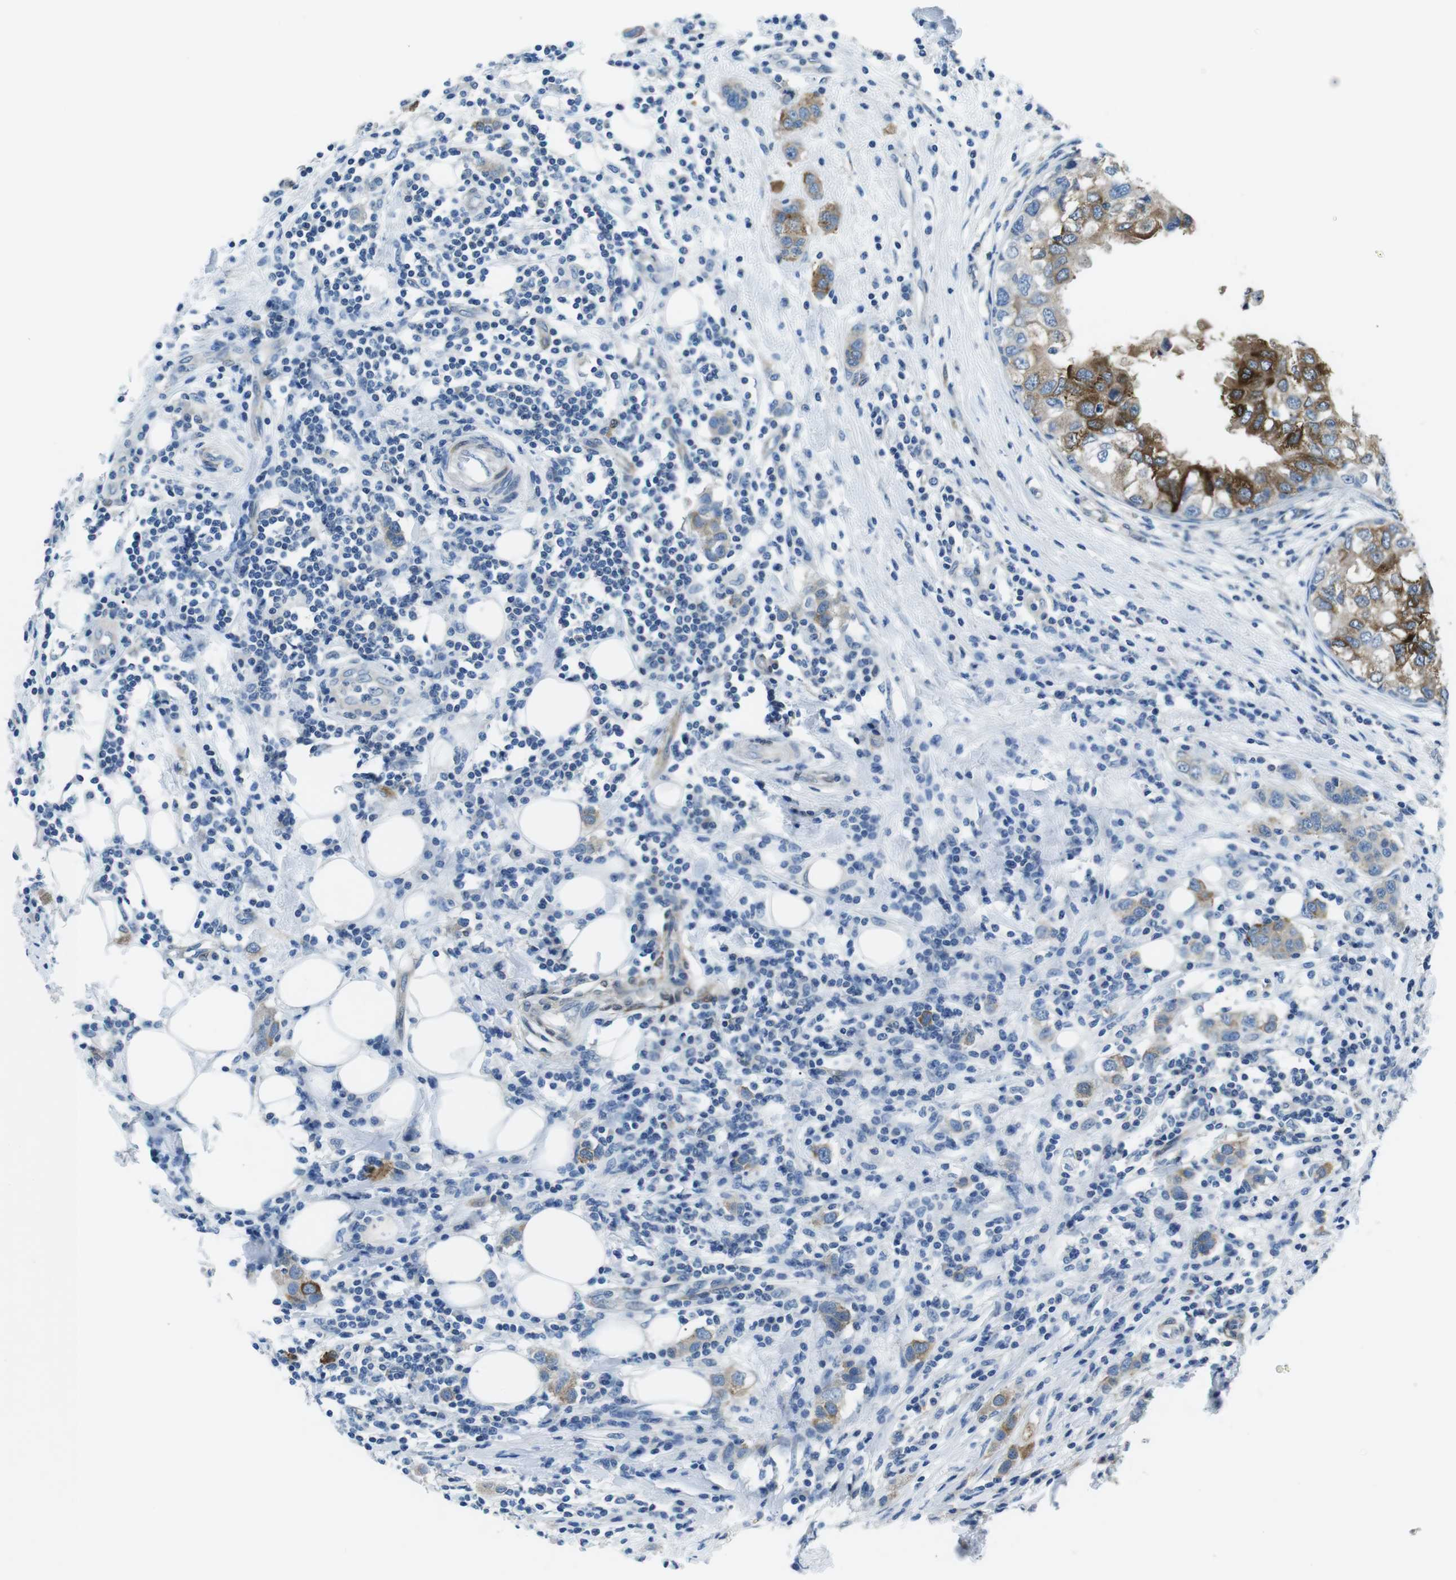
{"staining": {"intensity": "moderate", "quantity": "25%-75%", "location": "cytoplasmic/membranous"}, "tissue": "breast cancer", "cell_type": "Tumor cells", "image_type": "cancer", "snomed": [{"axis": "morphology", "description": "Duct carcinoma"}, {"axis": "topography", "description": "Breast"}], "caption": "High-power microscopy captured an IHC histopathology image of breast cancer, revealing moderate cytoplasmic/membranous expression in approximately 25%-75% of tumor cells.", "gene": "PHLDA1", "patient": {"sex": "female", "age": 50}}